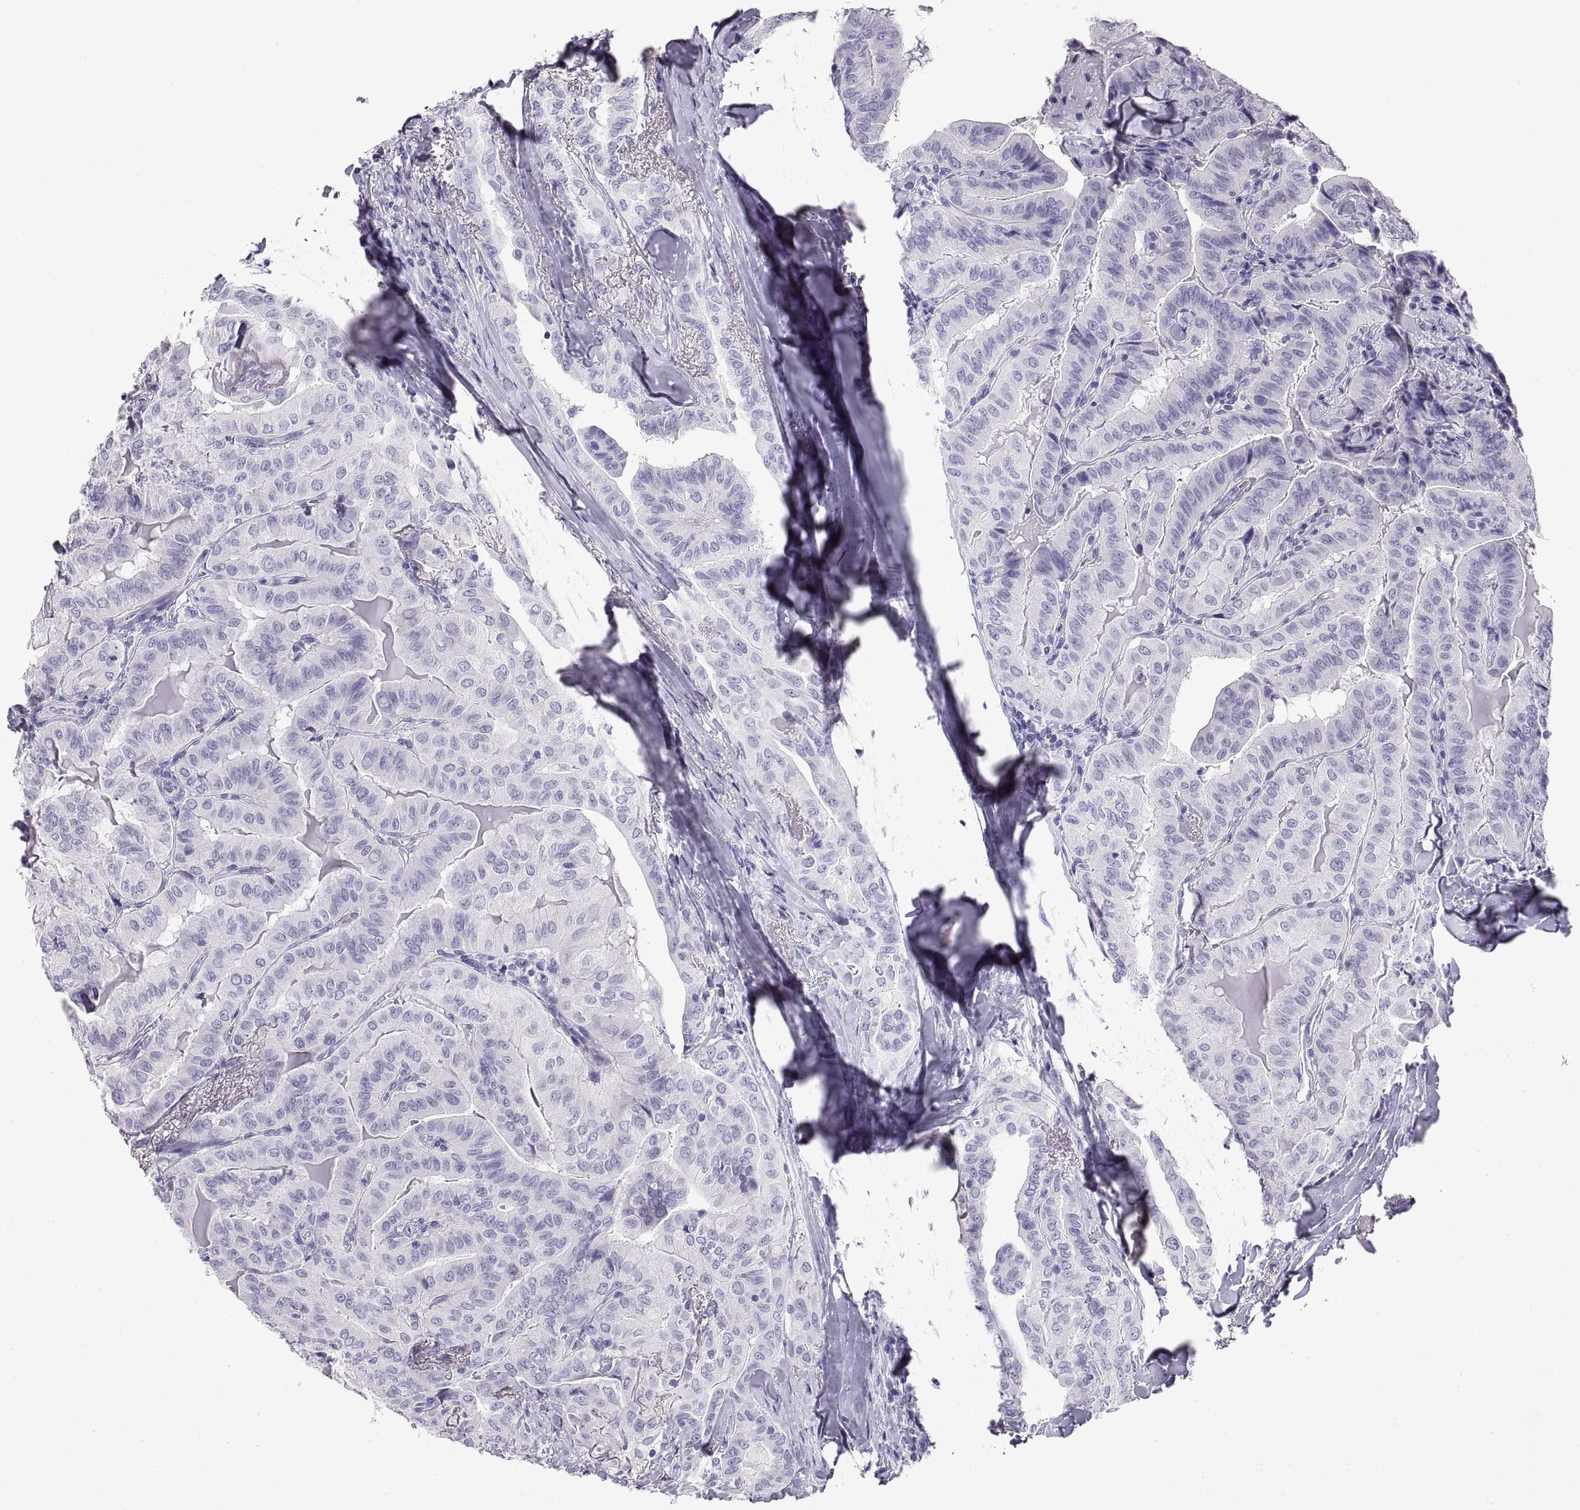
{"staining": {"intensity": "negative", "quantity": "none", "location": "none"}, "tissue": "thyroid cancer", "cell_type": "Tumor cells", "image_type": "cancer", "snomed": [{"axis": "morphology", "description": "Papillary adenocarcinoma, NOS"}, {"axis": "topography", "description": "Thyroid gland"}], "caption": "IHC of thyroid cancer (papillary adenocarcinoma) demonstrates no staining in tumor cells.", "gene": "RLBP1", "patient": {"sex": "female", "age": 68}}